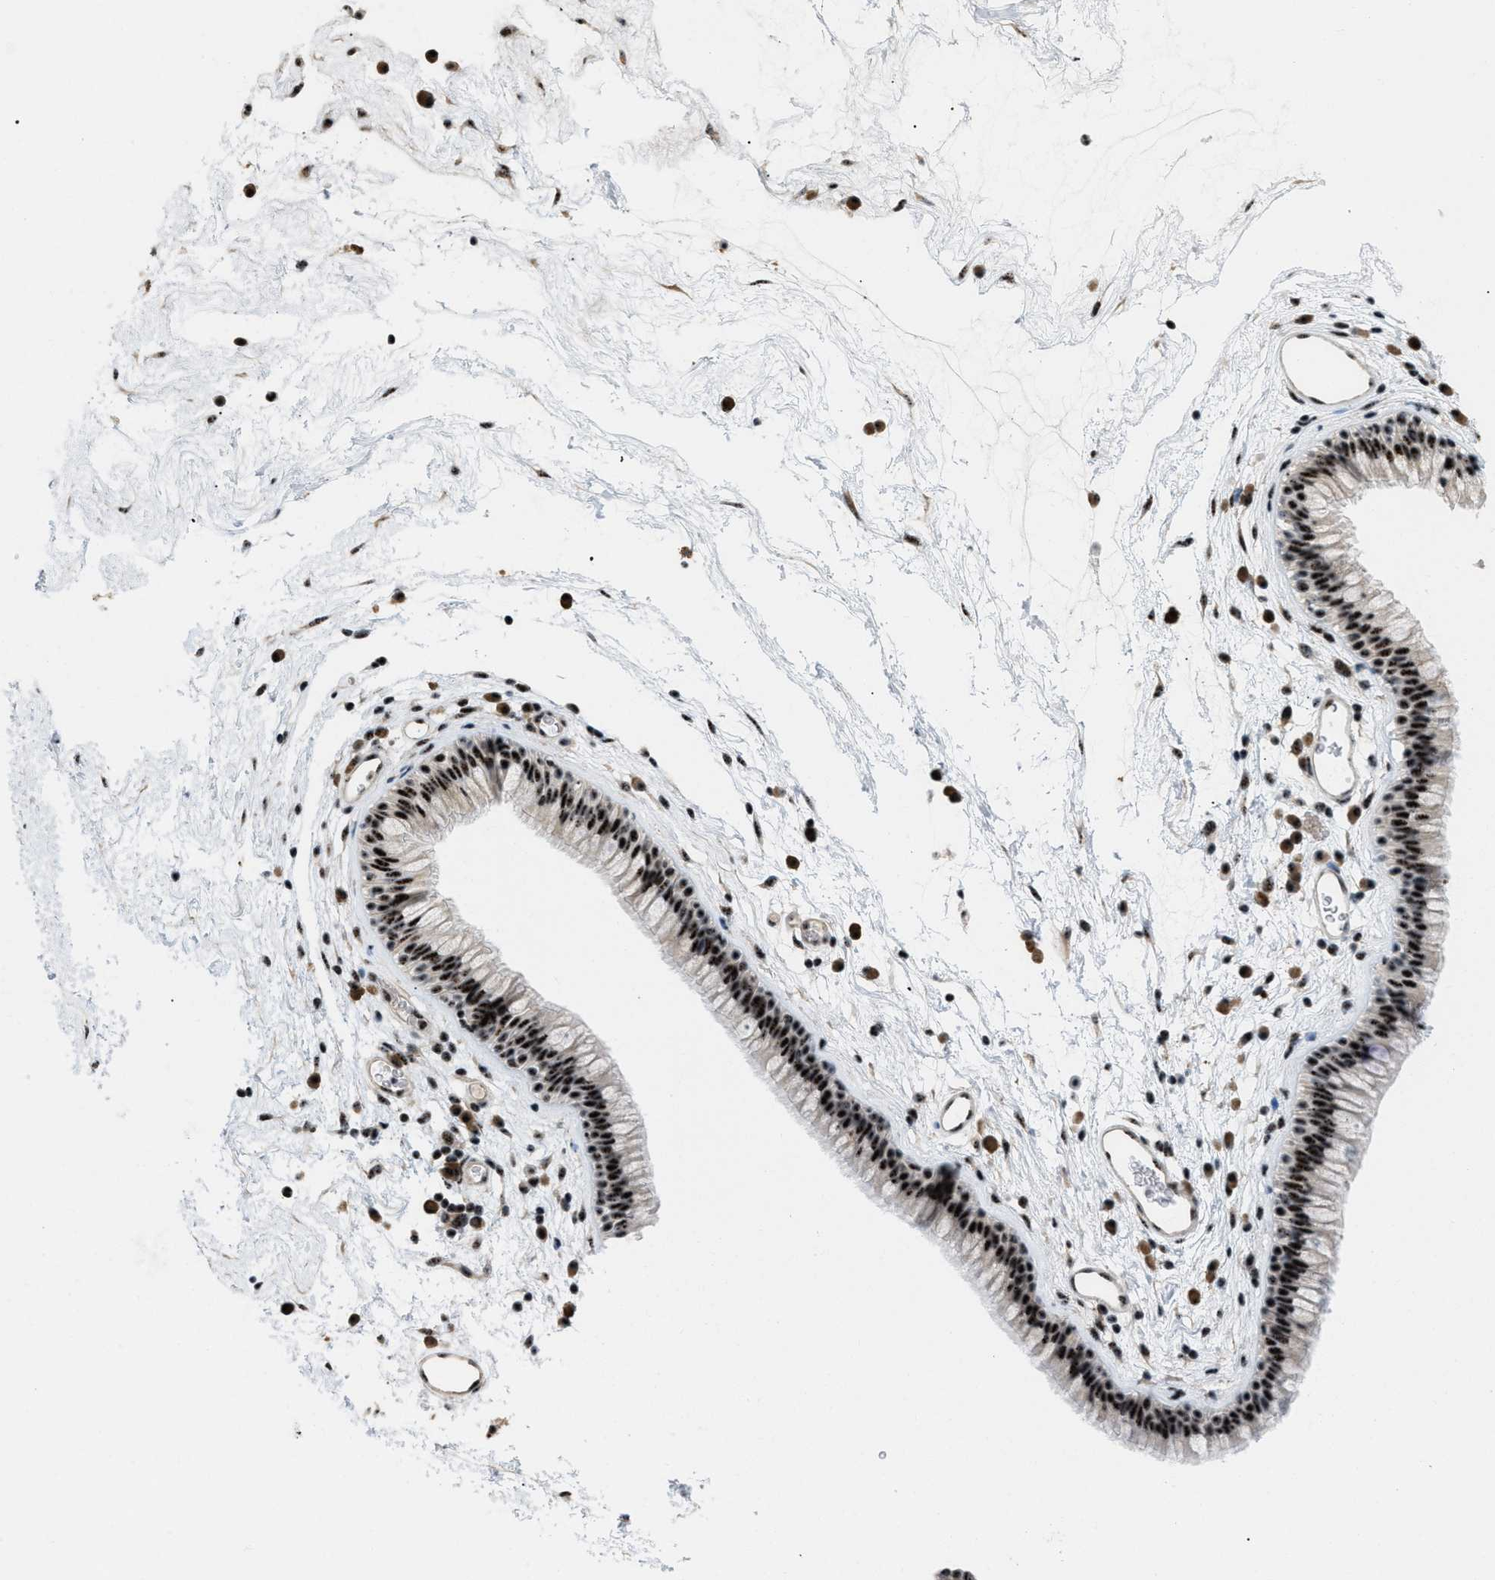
{"staining": {"intensity": "strong", "quantity": ">75%", "location": "nuclear"}, "tissue": "nasopharynx", "cell_type": "Respiratory epithelial cells", "image_type": "normal", "snomed": [{"axis": "morphology", "description": "Normal tissue, NOS"}, {"axis": "morphology", "description": "Inflammation, NOS"}, {"axis": "topography", "description": "Nasopharynx"}], "caption": "This photomicrograph demonstrates IHC staining of benign nasopharynx, with high strong nuclear expression in about >75% of respiratory epithelial cells.", "gene": "CDR2", "patient": {"sex": "male", "age": 48}}